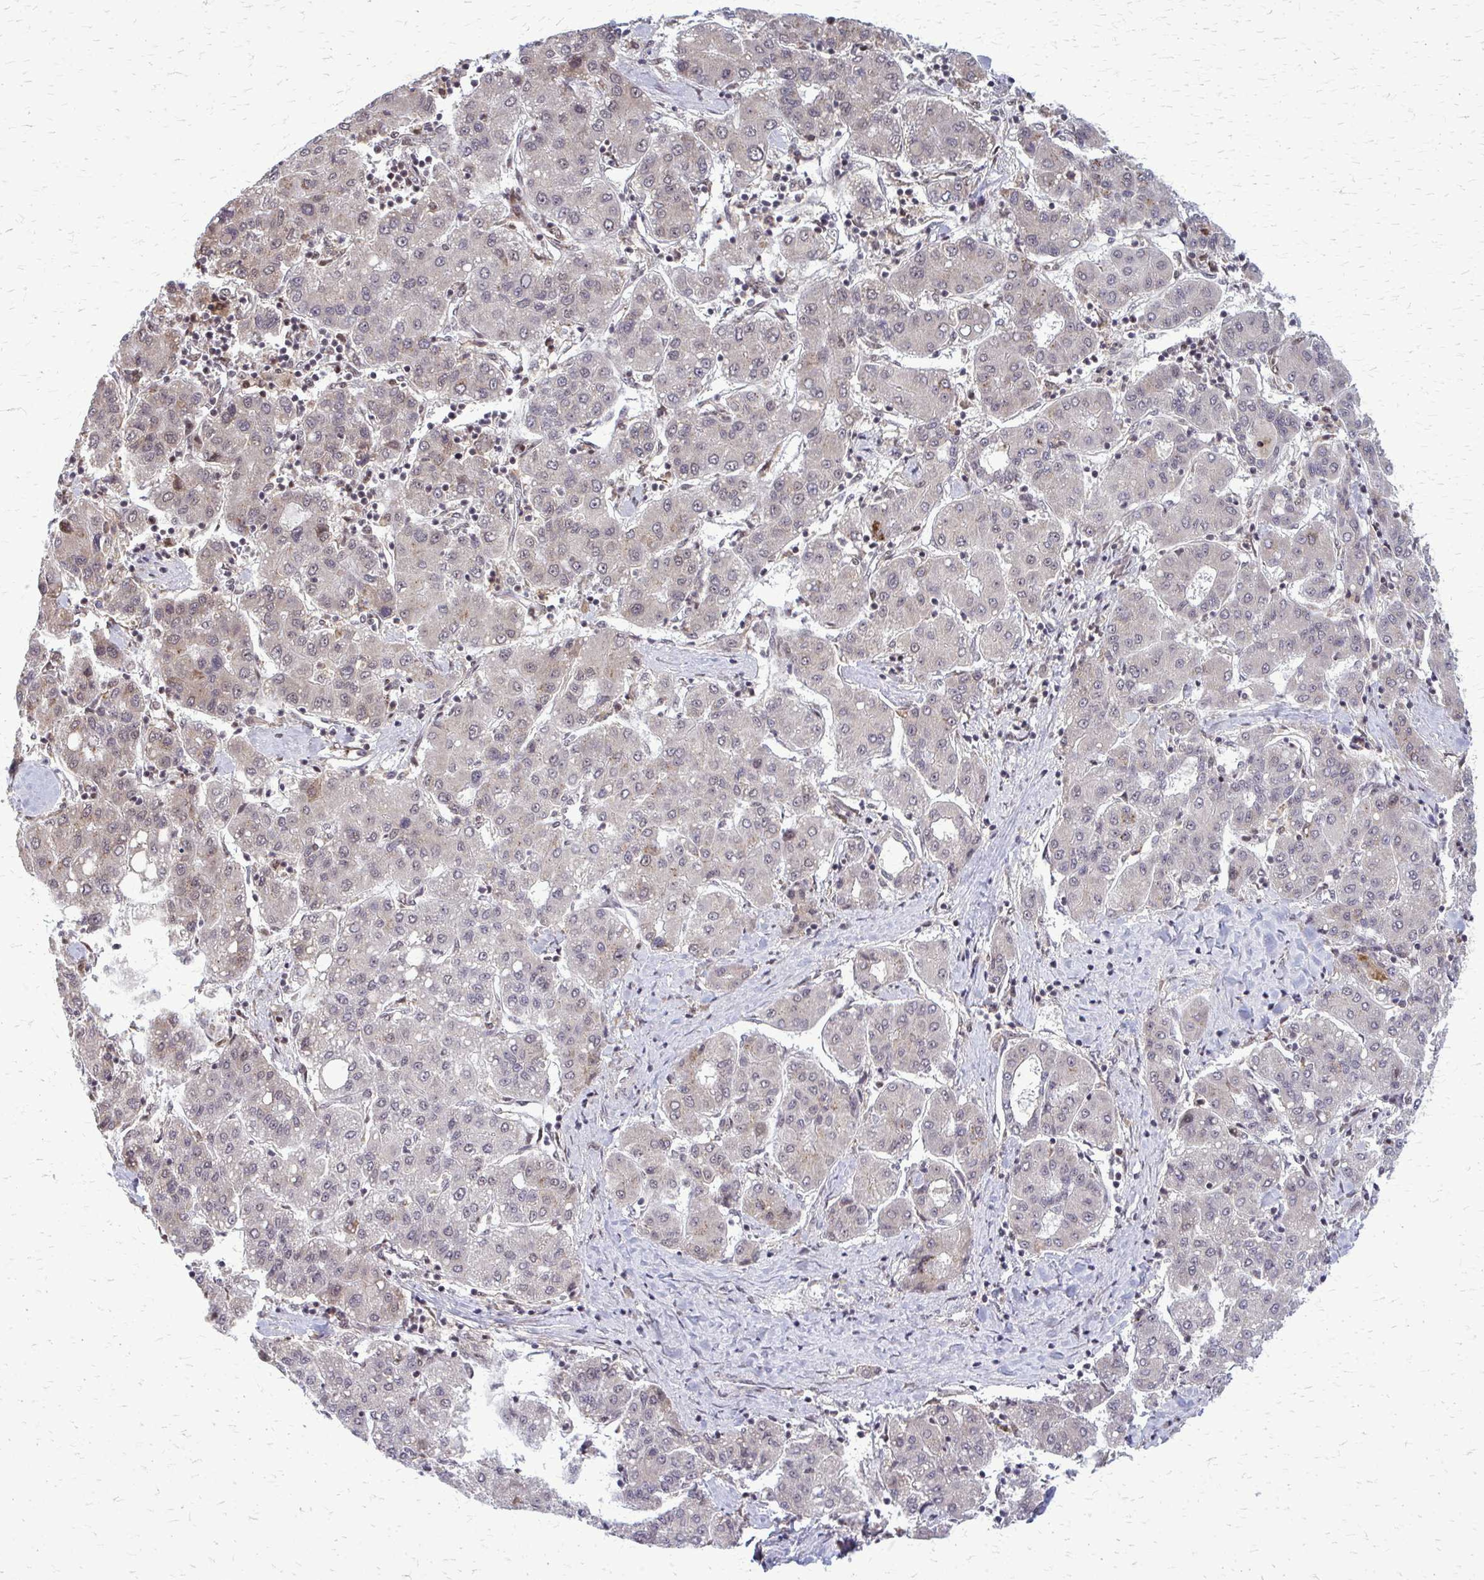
{"staining": {"intensity": "negative", "quantity": "none", "location": "none"}, "tissue": "liver cancer", "cell_type": "Tumor cells", "image_type": "cancer", "snomed": [{"axis": "morphology", "description": "Carcinoma, Hepatocellular, NOS"}, {"axis": "topography", "description": "Liver"}], "caption": "DAB immunohistochemical staining of liver cancer displays no significant staining in tumor cells.", "gene": "HDAC3", "patient": {"sex": "male", "age": 65}}